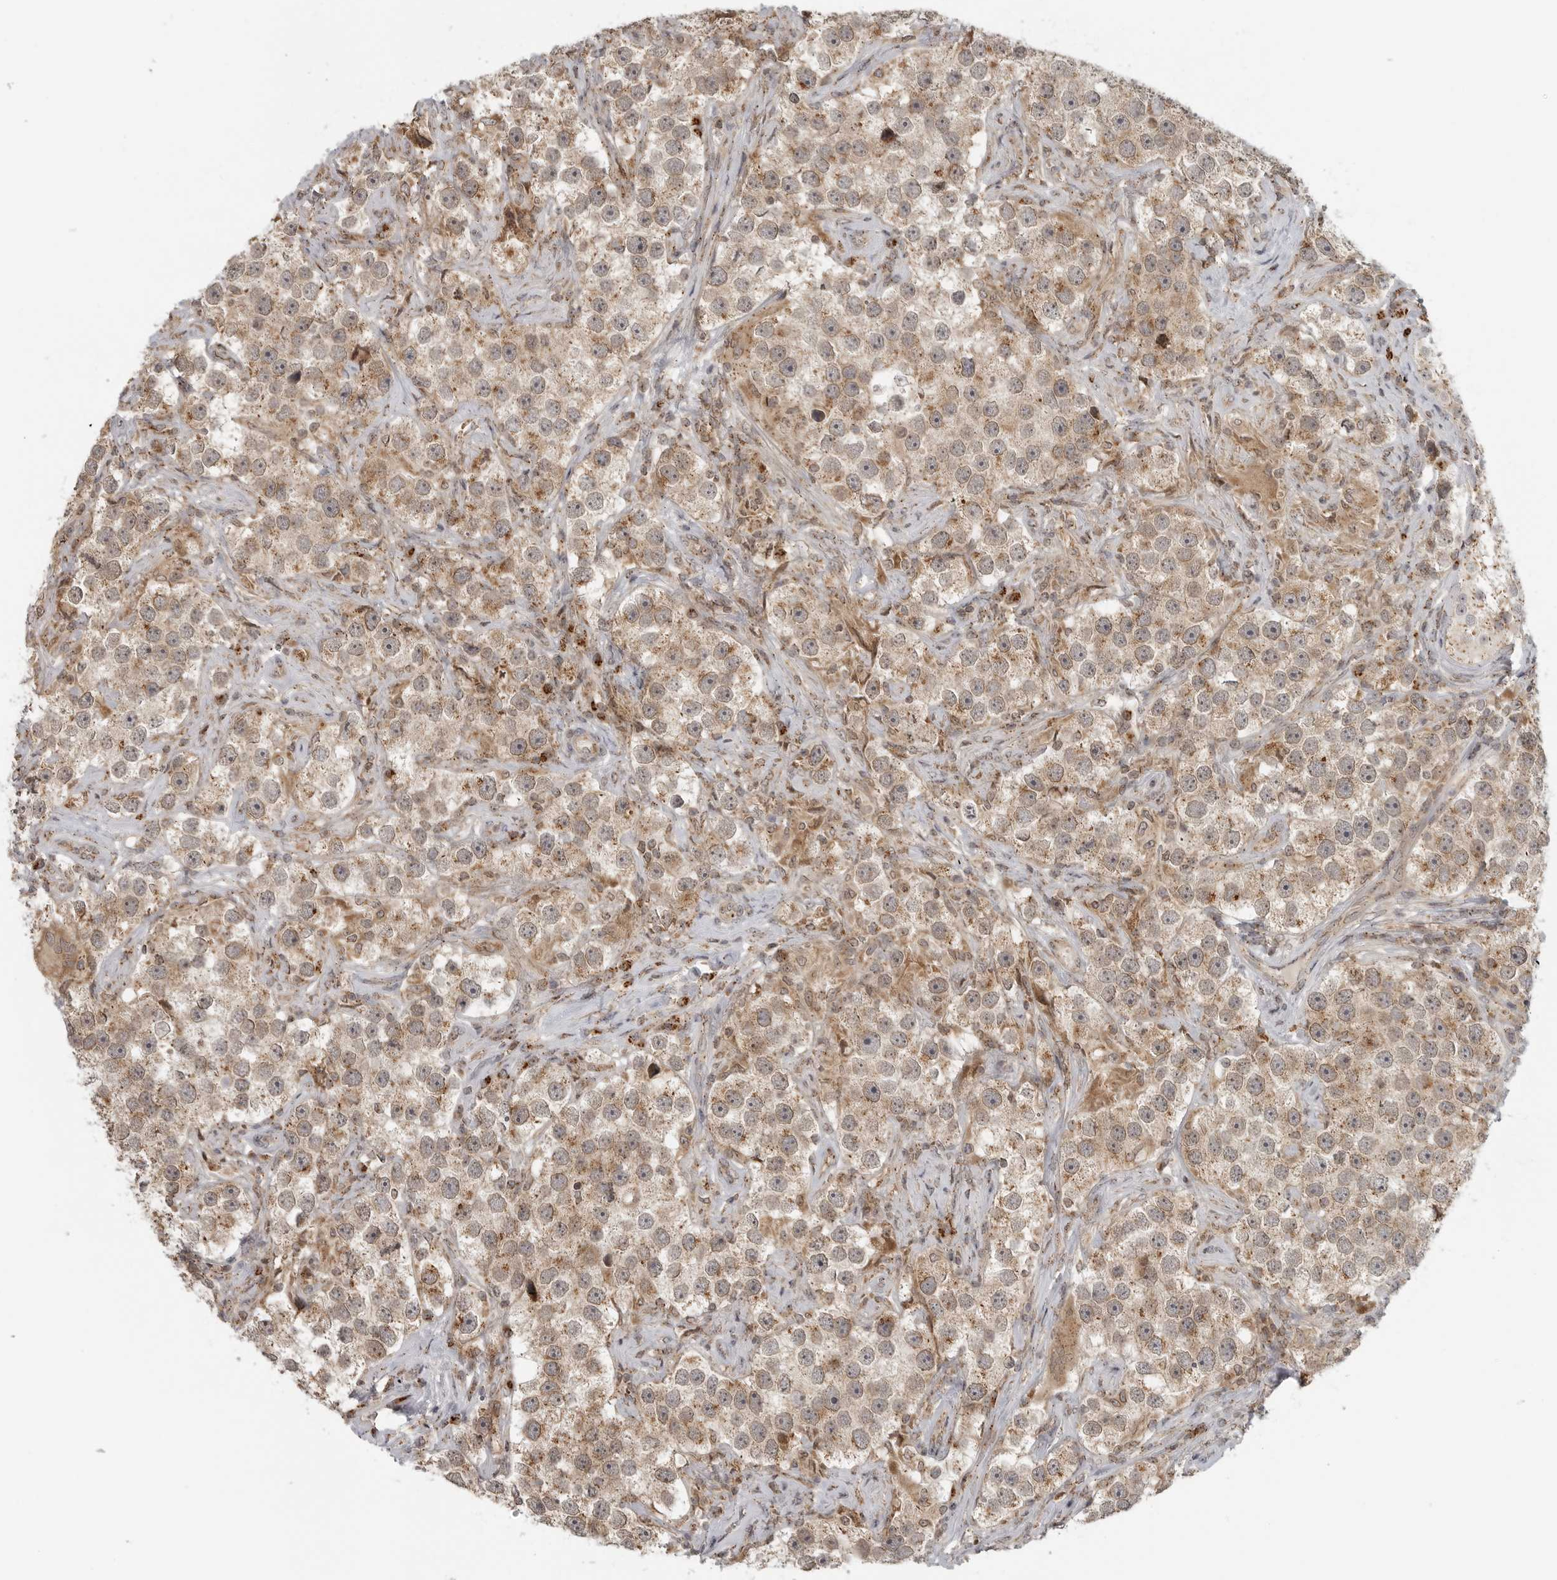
{"staining": {"intensity": "weak", "quantity": ">75%", "location": "cytoplasmic/membranous"}, "tissue": "testis cancer", "cell_type": "Tumor cells", "image_type": "cancer", "snomed": [{"axis": "morphology", "description": "Seminoma, NOS"}, {"axis": "topography", "description": "Testis"}], "caption": "Brown immunohistochemical staining in human testis cancer (seminoma) reveals weak cytoplasmic/membranous expression in about >75% of tumor cells. Immunohistochemistry (ihc) stains the protein in brown and the nuclei are stained blue.", "gene": "COPA", "patient": {"sex": "male", "age": 49}}